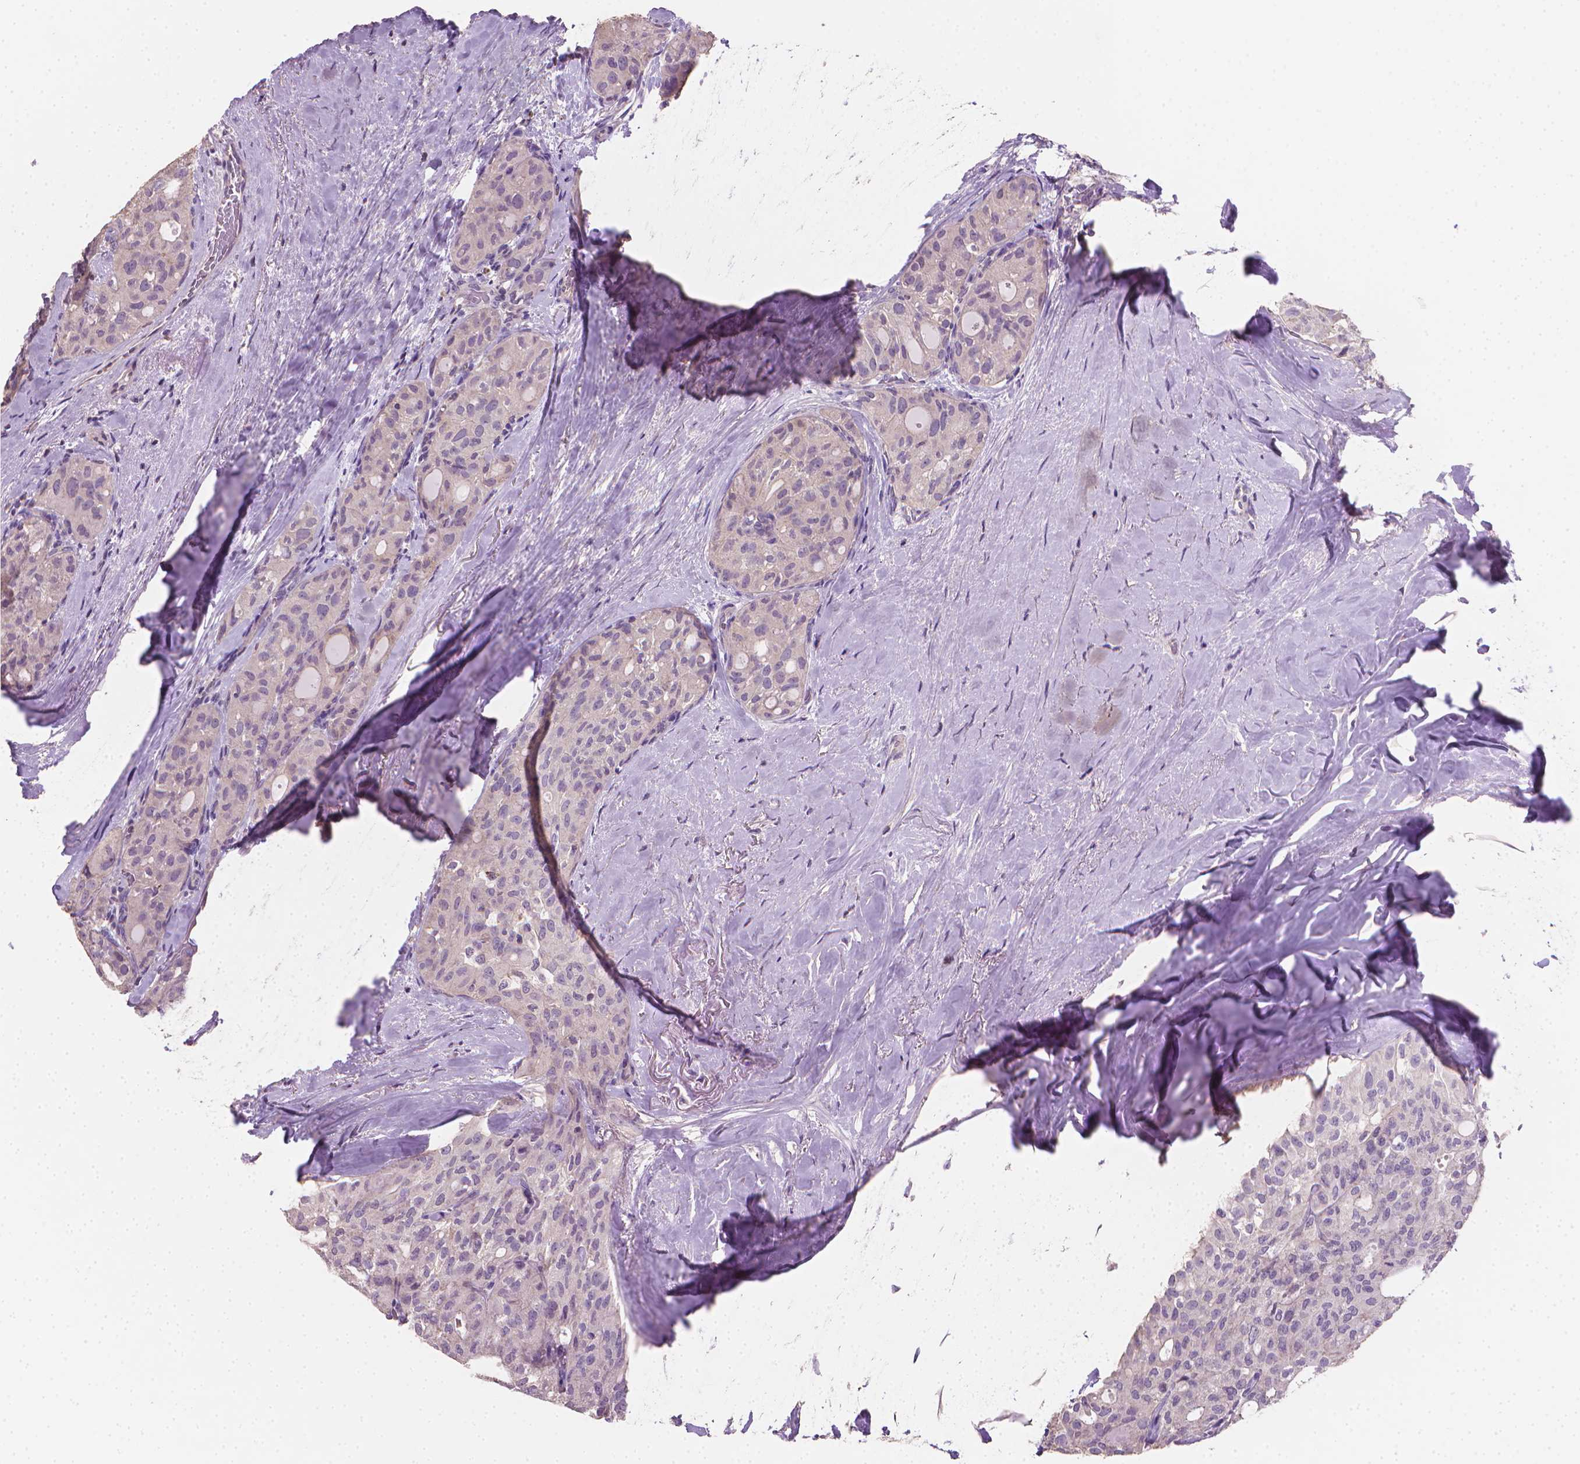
{"staining": {"intensity": "negative", "quantity": "none", "location": "none"}, "tissue": "thyroid cancer", "cell_type": "Tumor cells", "image_type": "cancer", "snomed": [{"axis": "morphology", "description": "Follicular adenoma carcinoma, NOS"}, {"axis": "topography", "description": "Thyroid gland"}], "caption": "Thyroid follicular adenoma carcinoma was stained to show a protein in brown. There is no significant expression in tumor cells.", "gene": "CATIP", "patient": {"sex": "male", "age": 75}}